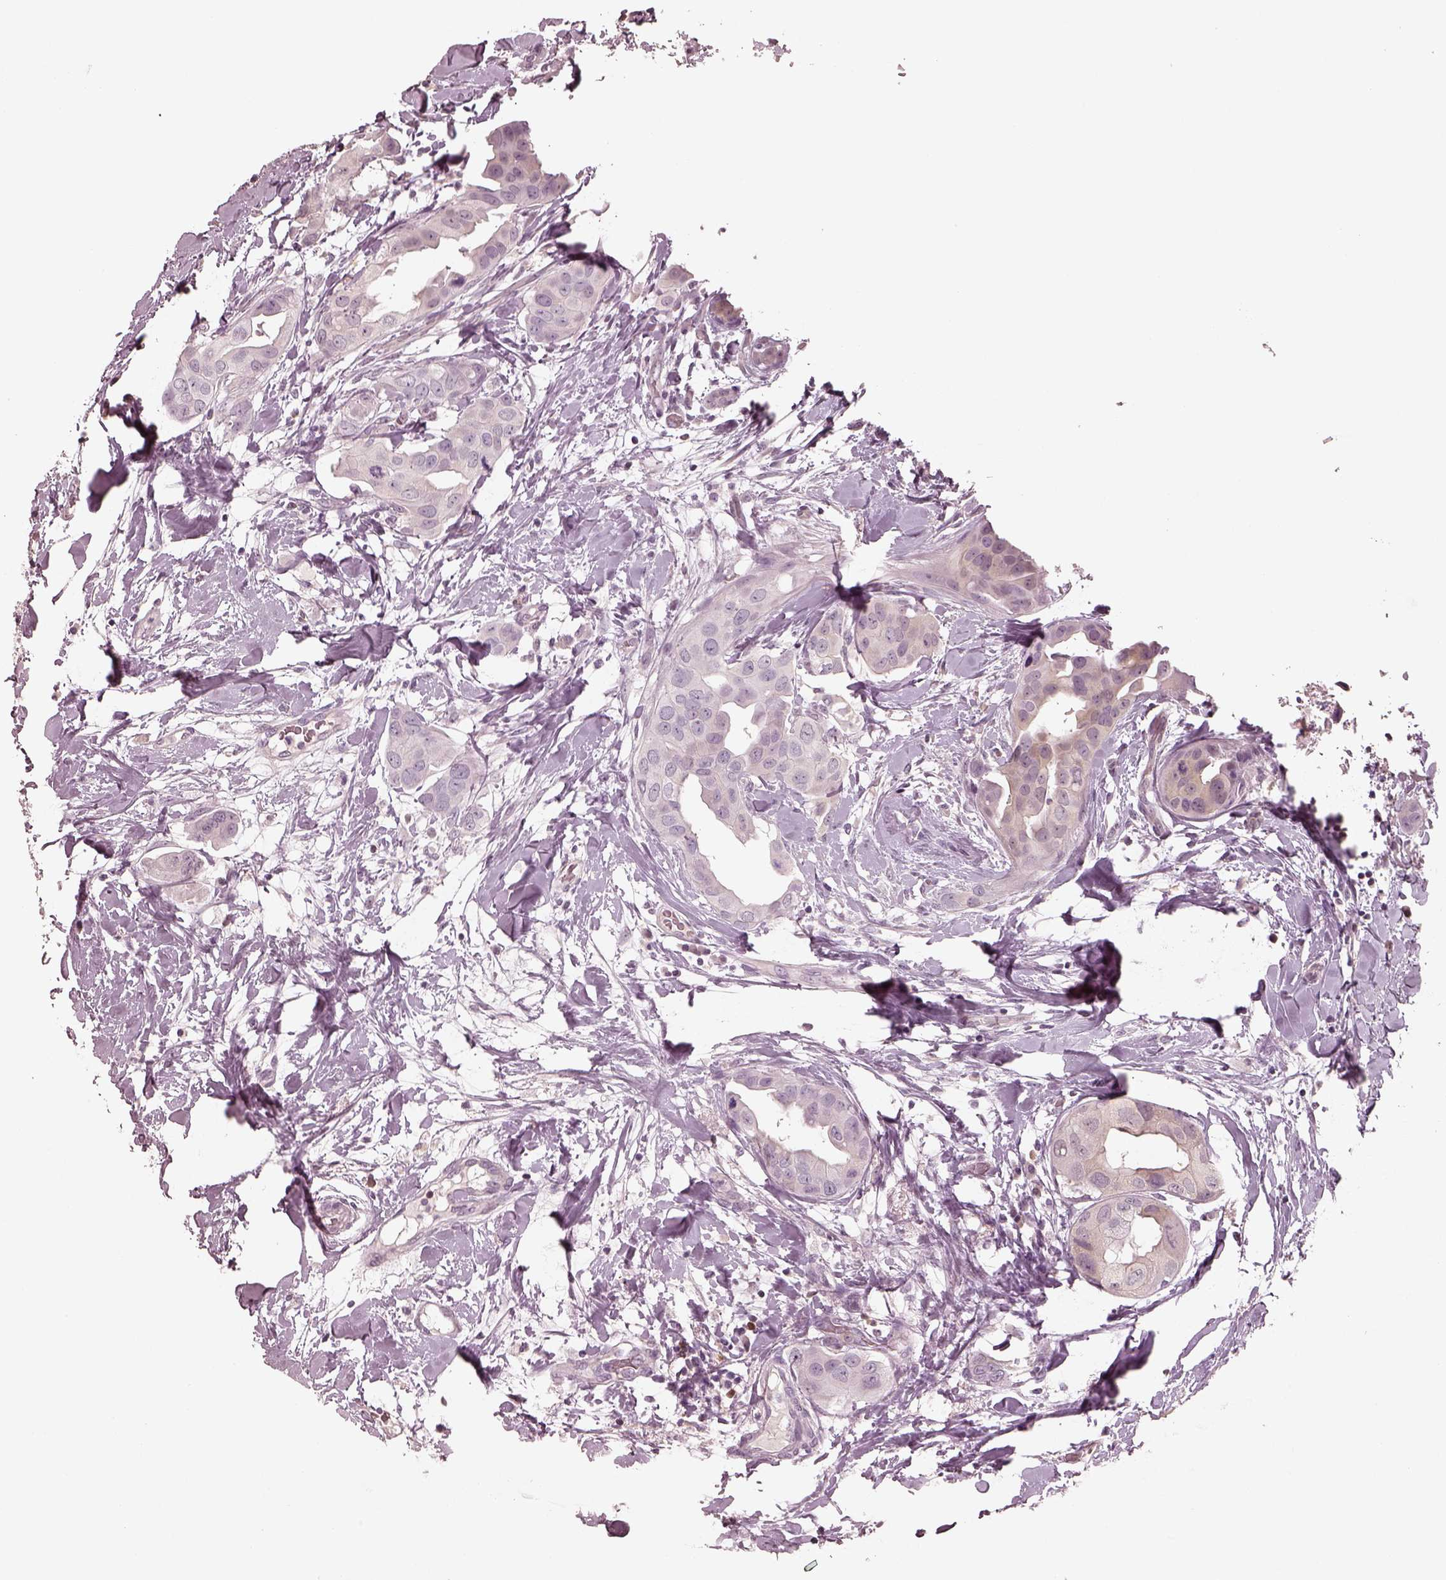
{"staining": {"intensity": "weak", "quantity": "<25%", "location": "cytoplasmic/membranous"}, "tissue": "breast cancer", "cell_type": "Tumor cells", "image_type": "cancer", "snomed": [{"axis": "morphology", "description": "Normal tissue, NOS"}, {"axis": "morphology", "description": "Duct carcinoma"}, {"axis": "topography", "description": "Breast"}], "caption": "Tumor cells are negative for protein expression in human breast cancer (intraductal carcinoma).", "gene": "EGR4", "patient": {"sex": "female", "age": 40}}